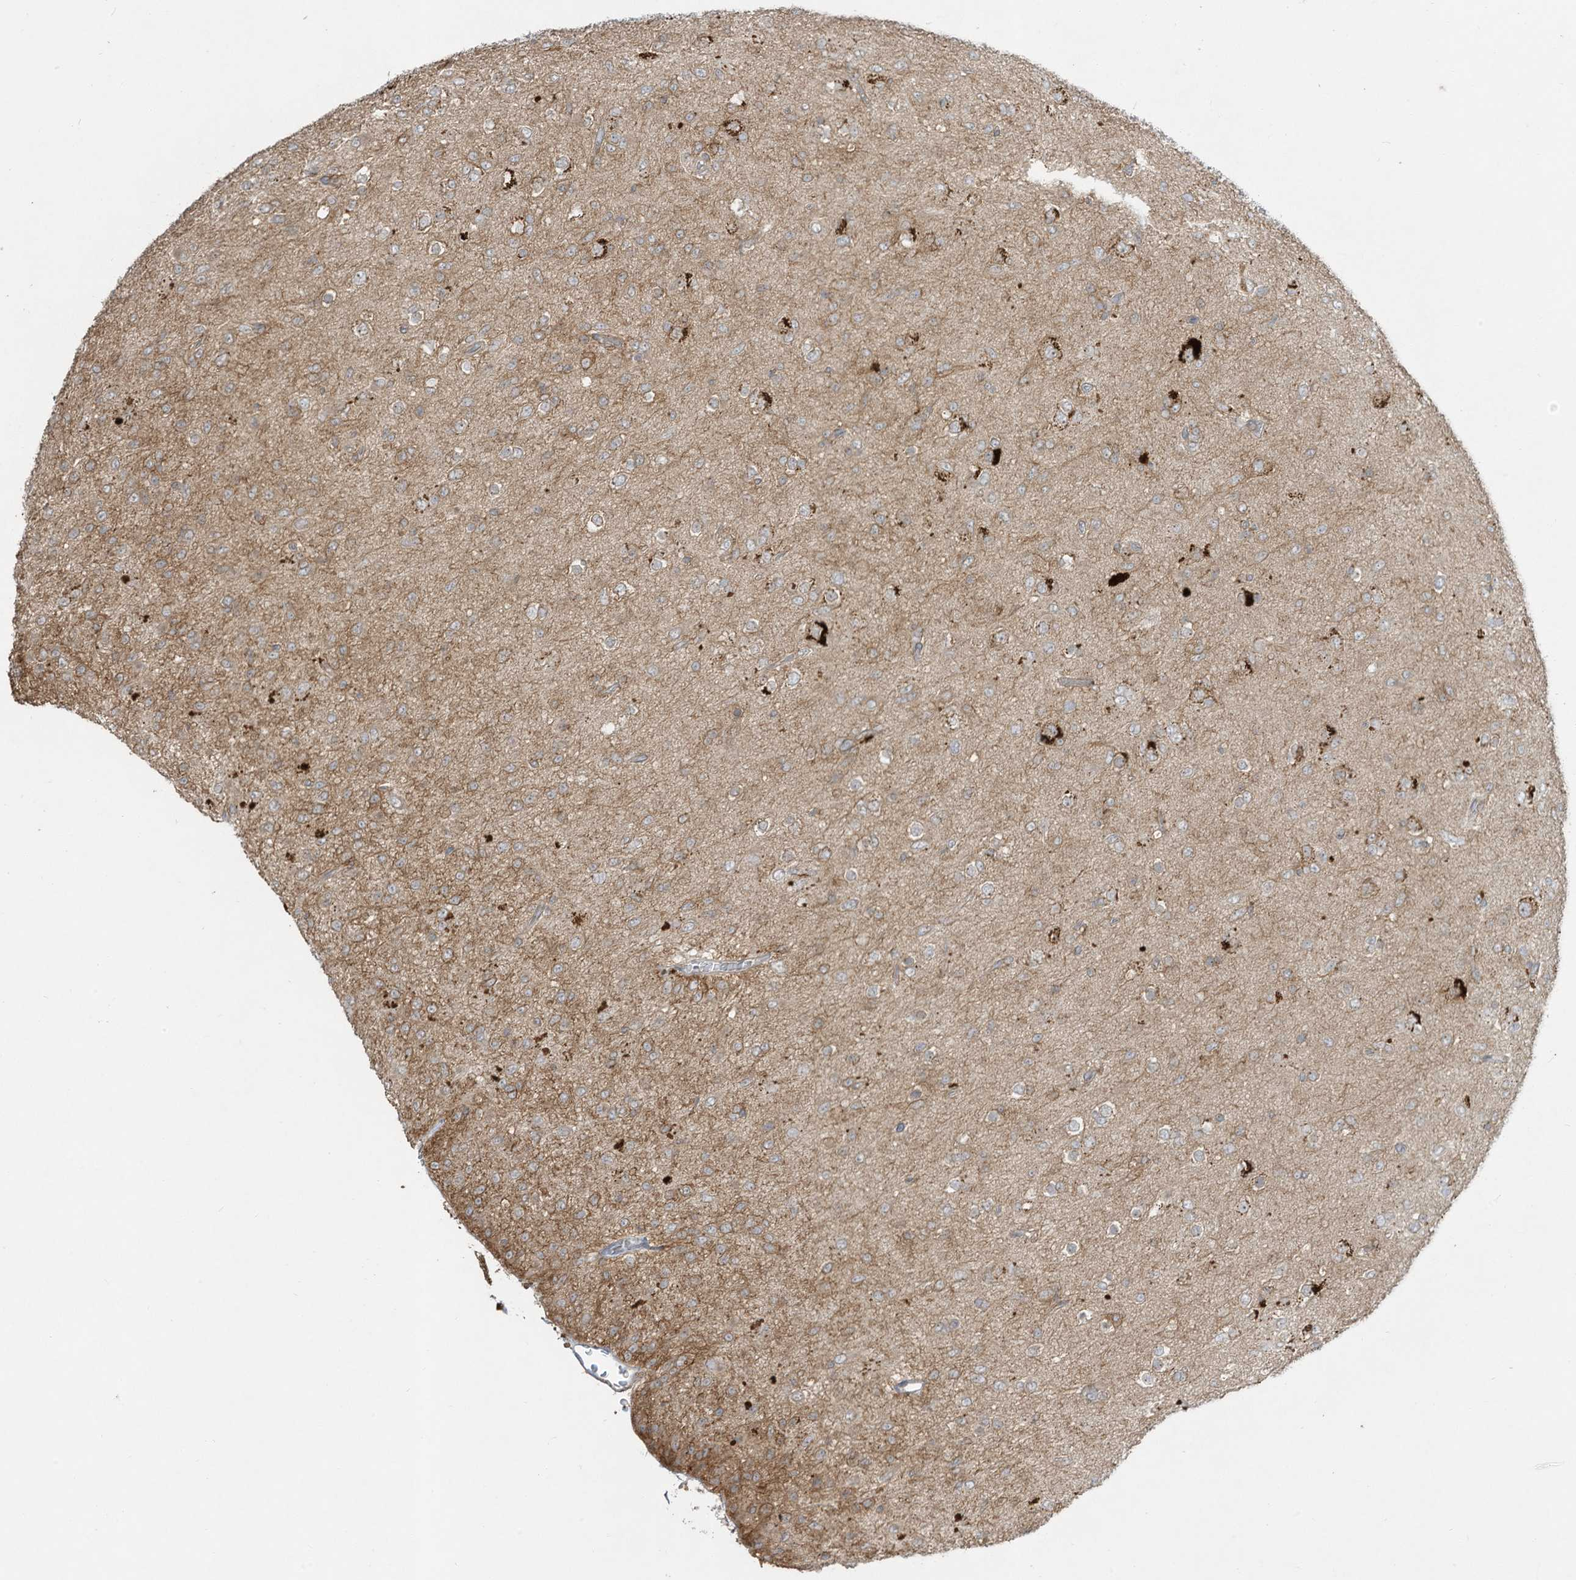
{"staining": {"intensity": "moderate", "quantity": "<25%", "location": "cytoplasmic/membranous"}, "tissue": "glioma", "cell_type": "Tumor cells", "image_type": "cancer", "snomed": [{"axis": "morphology", "description": "Glioma, malignant, Low grade"}, {"axis": "topography", "description": "Brain"}], "caption": "Immunohistochemistry (IHC) of human low-grade glioma (malignant) displays low levels of moderate cytoplasmic/membranous positivity in approximately <25% of tumor cells.", "gene": "LDAH", "patient": {"sex": "male", "age": 65}}